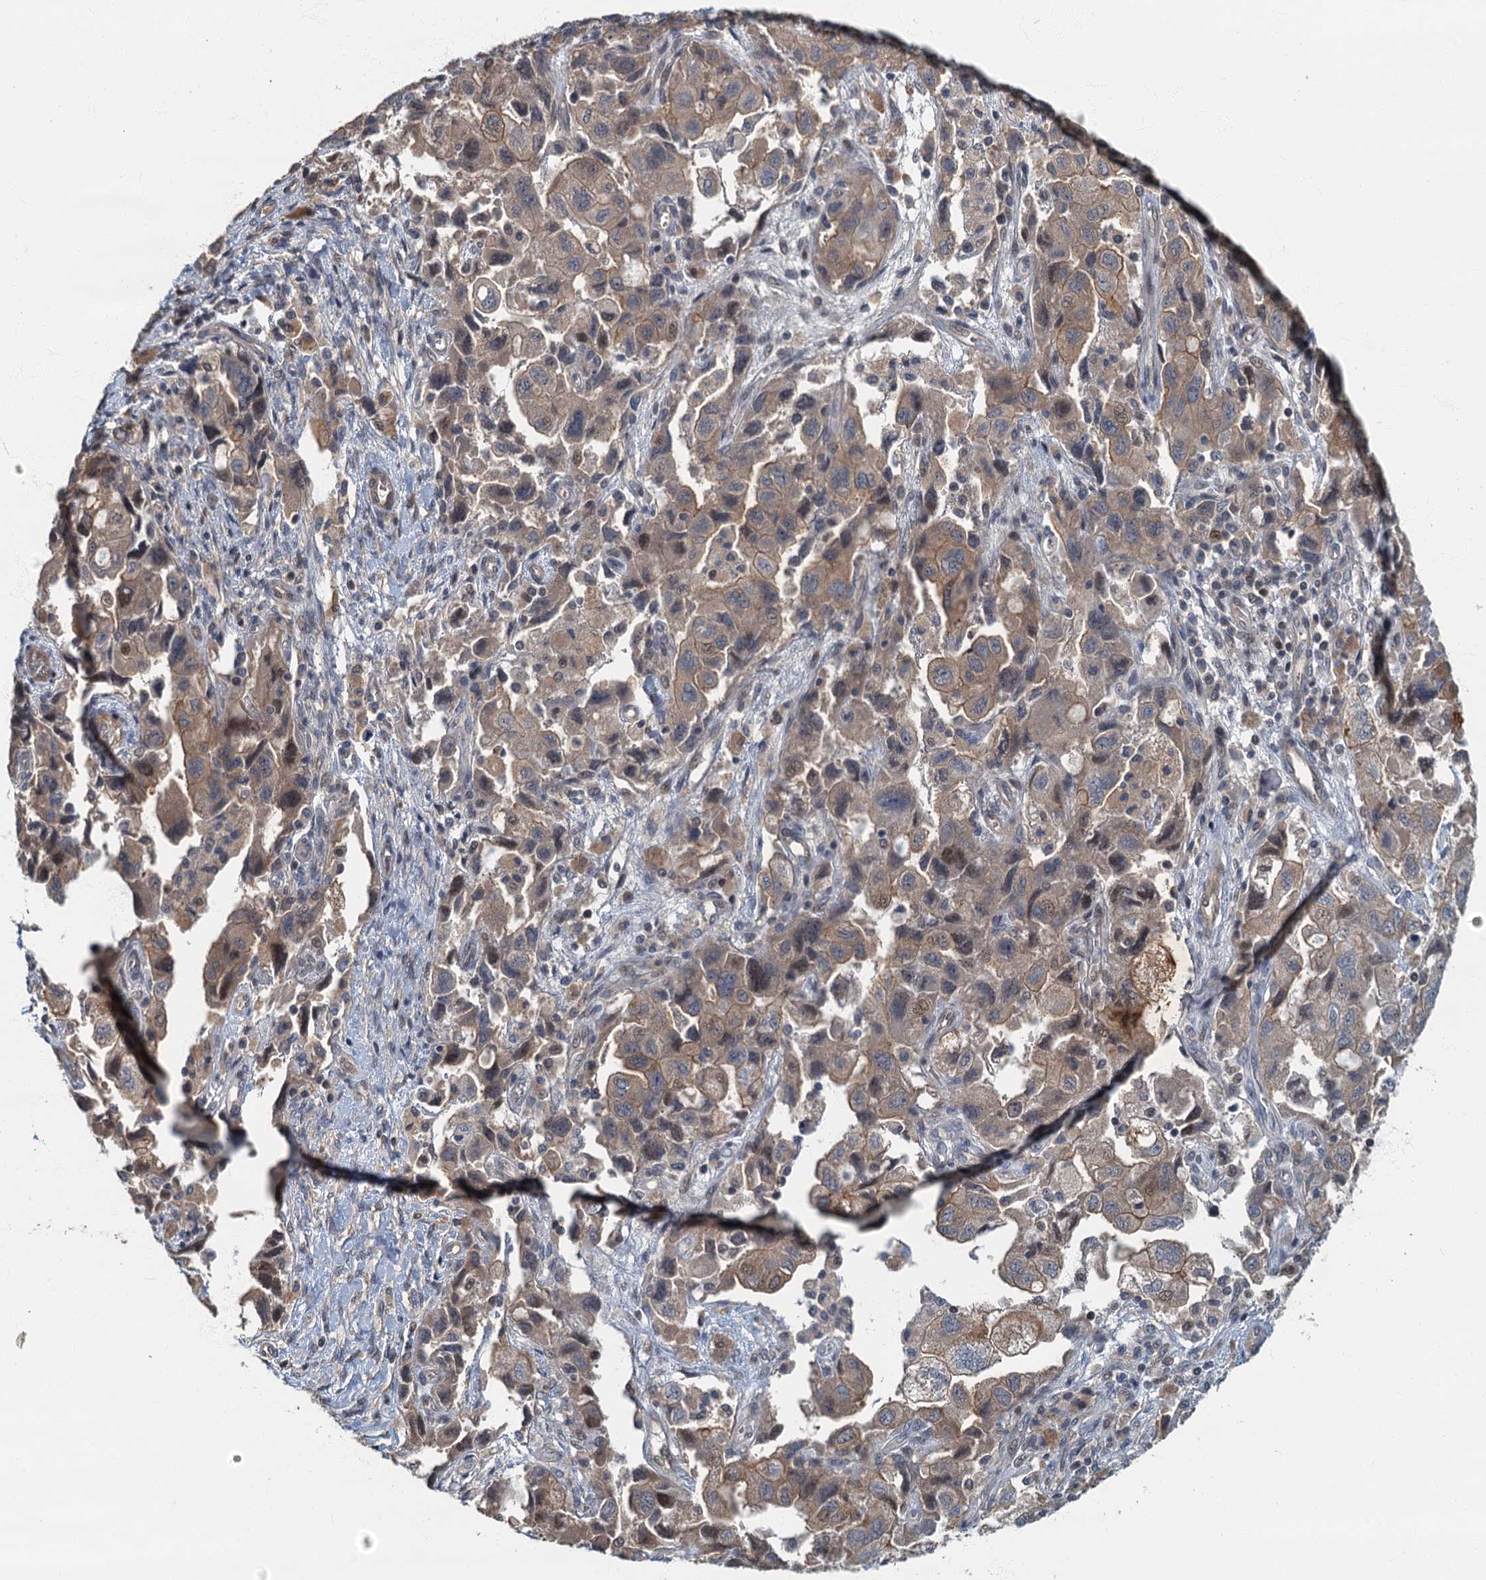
{"staining": {"intensity": "weak", "quantity": "25%-75%", "location": "cytoplasmic/membranous"}, "tissue": "ovarian cancer", "cell_type": "Tumor cells", "image_type": "cancer", "snomed": [{"axis": "morphology", "description": "Carcinoma, NOS"}, {"axis": "morphology", "description": "Cystadenocarcinoma, serous, NOS"}, {"axis": "topography", "description": "Ovary"}], "caption": "A photomicrograph of human ovarian cancer stained for a protein reveals weak cytoplasmic/membranous brown staining in tumor cells. The protein of interest is stained brown, and the nuclei are stained in blue (DAB (3,3'-diaminobenzidine) IHC with brightfield microscopy, high magnification).", "gene": "CKAP2L", "patient": {"sex": "female", "age": 69}}